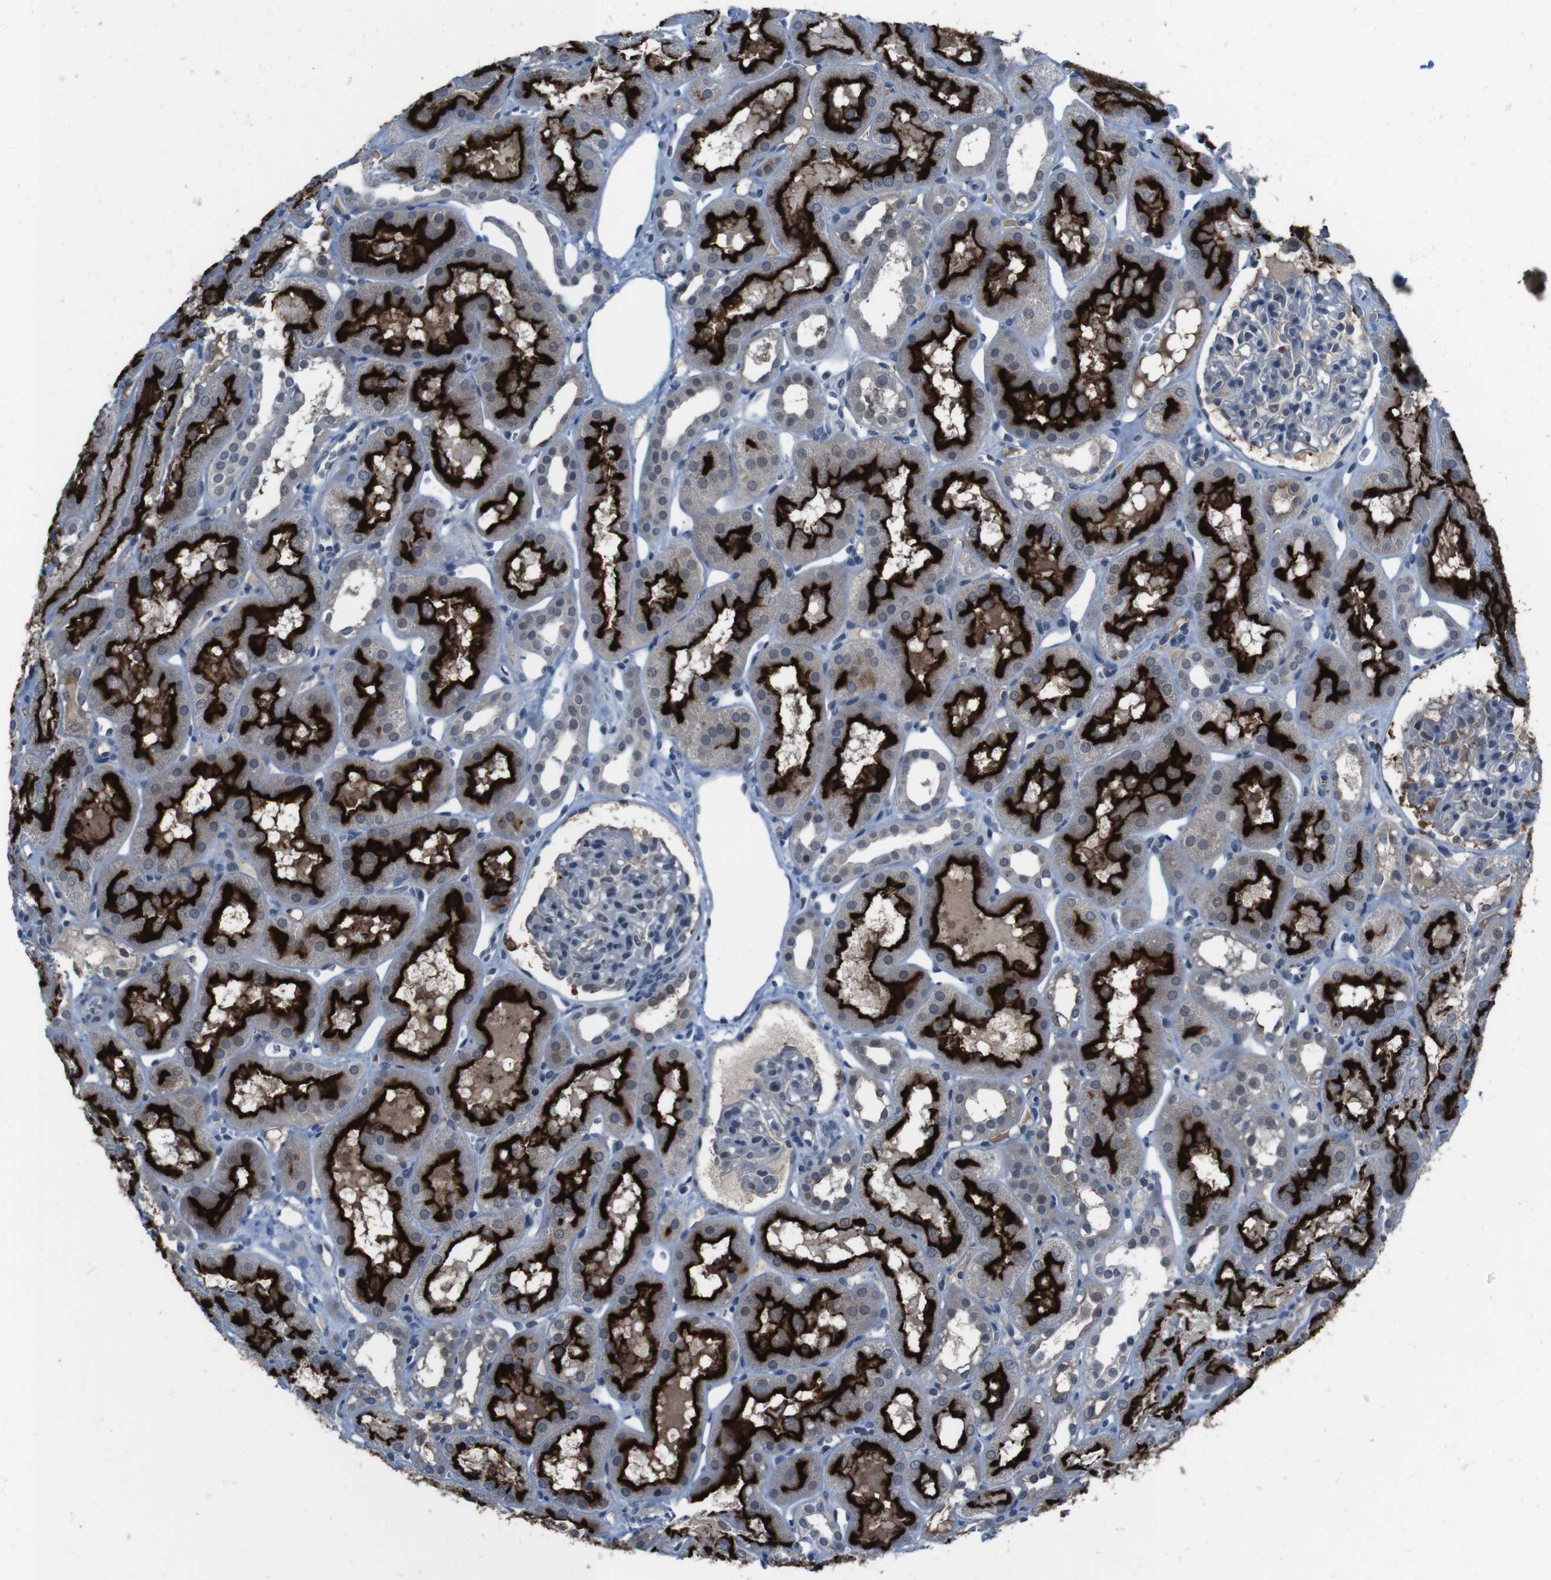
{"staining": {"intensity": "negative", "quantity": "none", "location": "none"}, "tissue": "kidney", "cell_type": "Cells in glomeruli", "image_type": "normal", "snomed": [{"axis": "morphology", "description": "Normal tissue, NOS"}, {"axis": "topography", "description": "Kidney"}, {"axis": "topography", "description": "Urinary bladder"}], "caption": "Kidney was stained to show a protein in brown. There is no significant expression in cells in glomeruli.", "gene": "CDHR2", "patient": {"sex": "male", "age": 16}}